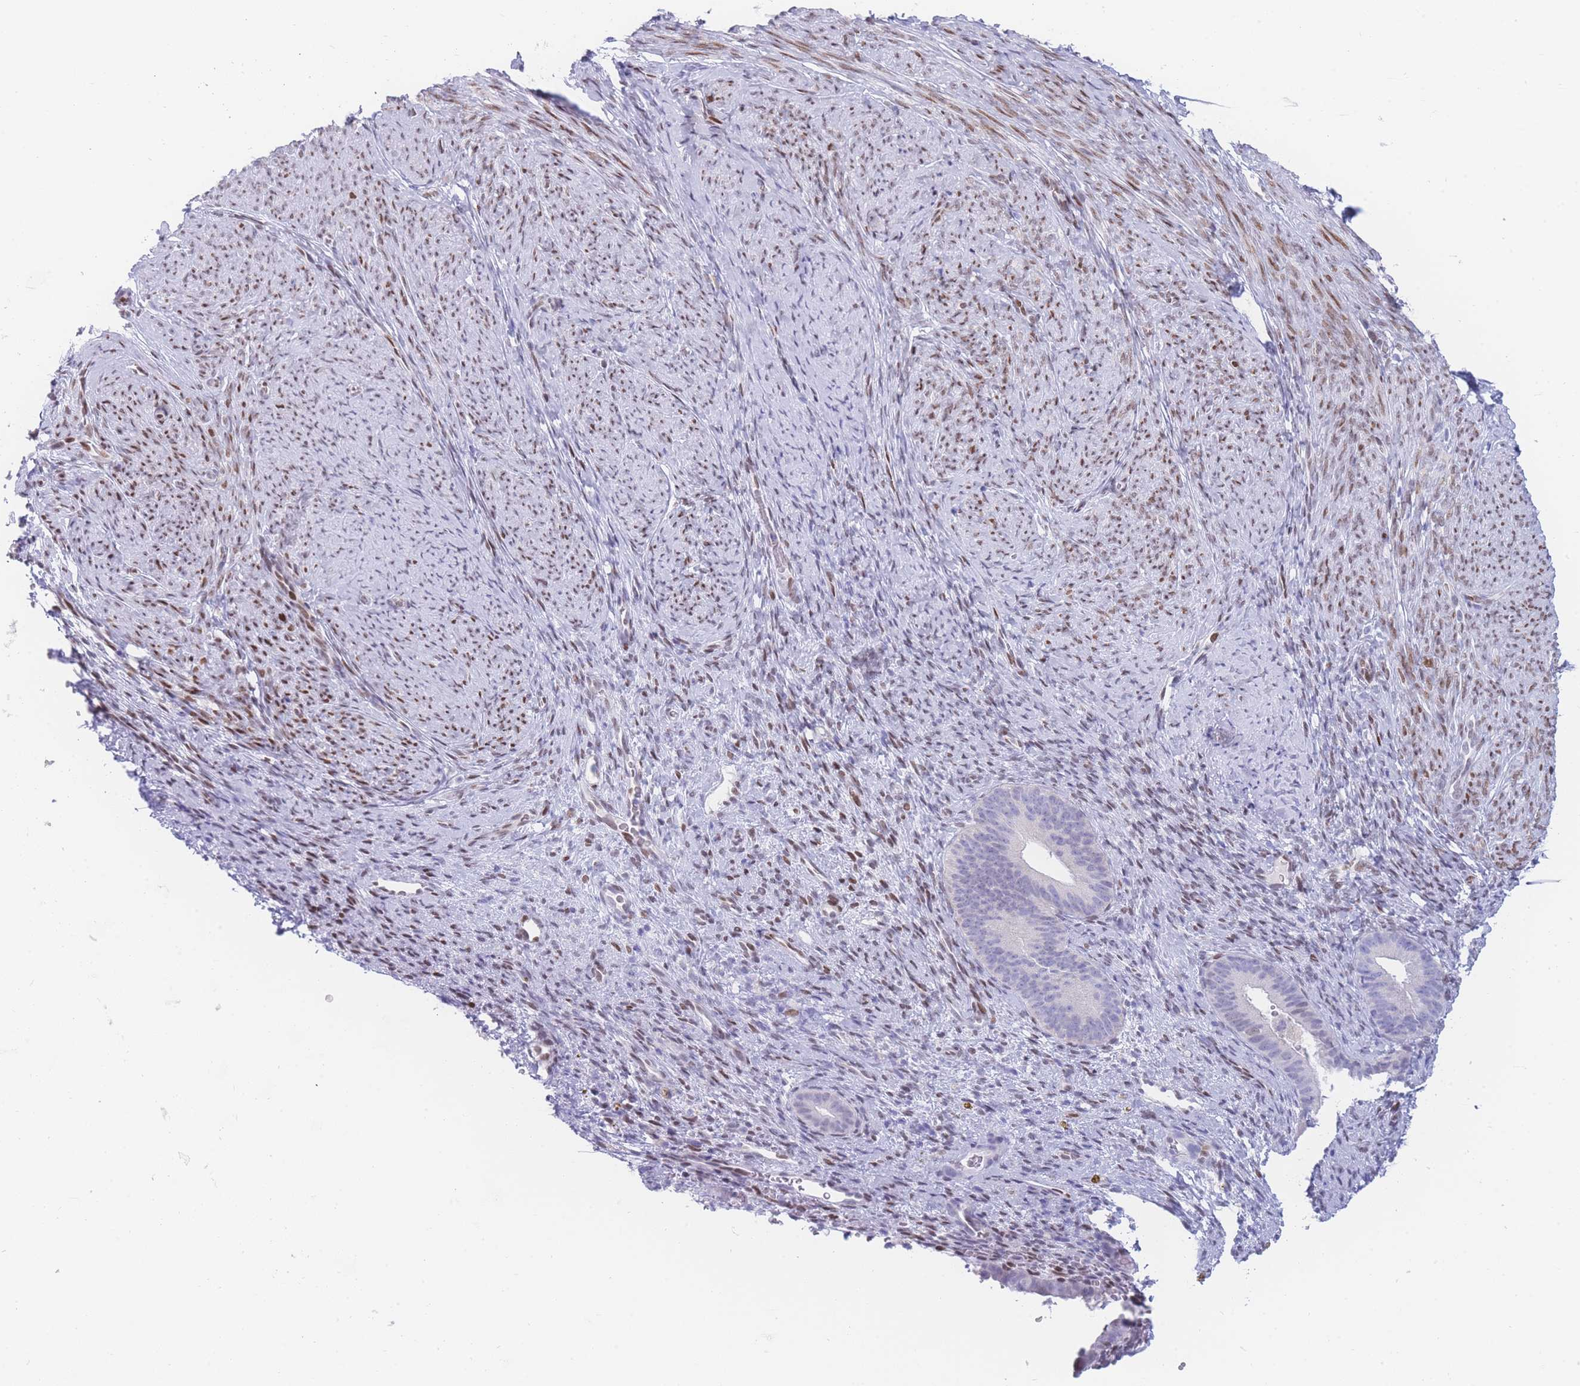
{"staining": {"intensity": "weak", "quantity": "<25%", "location": "nuclear"}, "tissue": "endometrium", "cell_type": "Cells in endometrial stroma", "image_type": "normal", "snomed": [{"axis": "morphology", "description": "Normal tissue, NOS"}, {"axis": "topography", "description": "Endometrium"}], "caption": "Endometrium was stained to show a protein in brown. There is no significant positivity in cells in endometrial stroma. (DAB IHC visualized using brightfield microscopy, high magnification).", "gene": "PSMB5", "patient": {"sex": "female", "age": 65}}